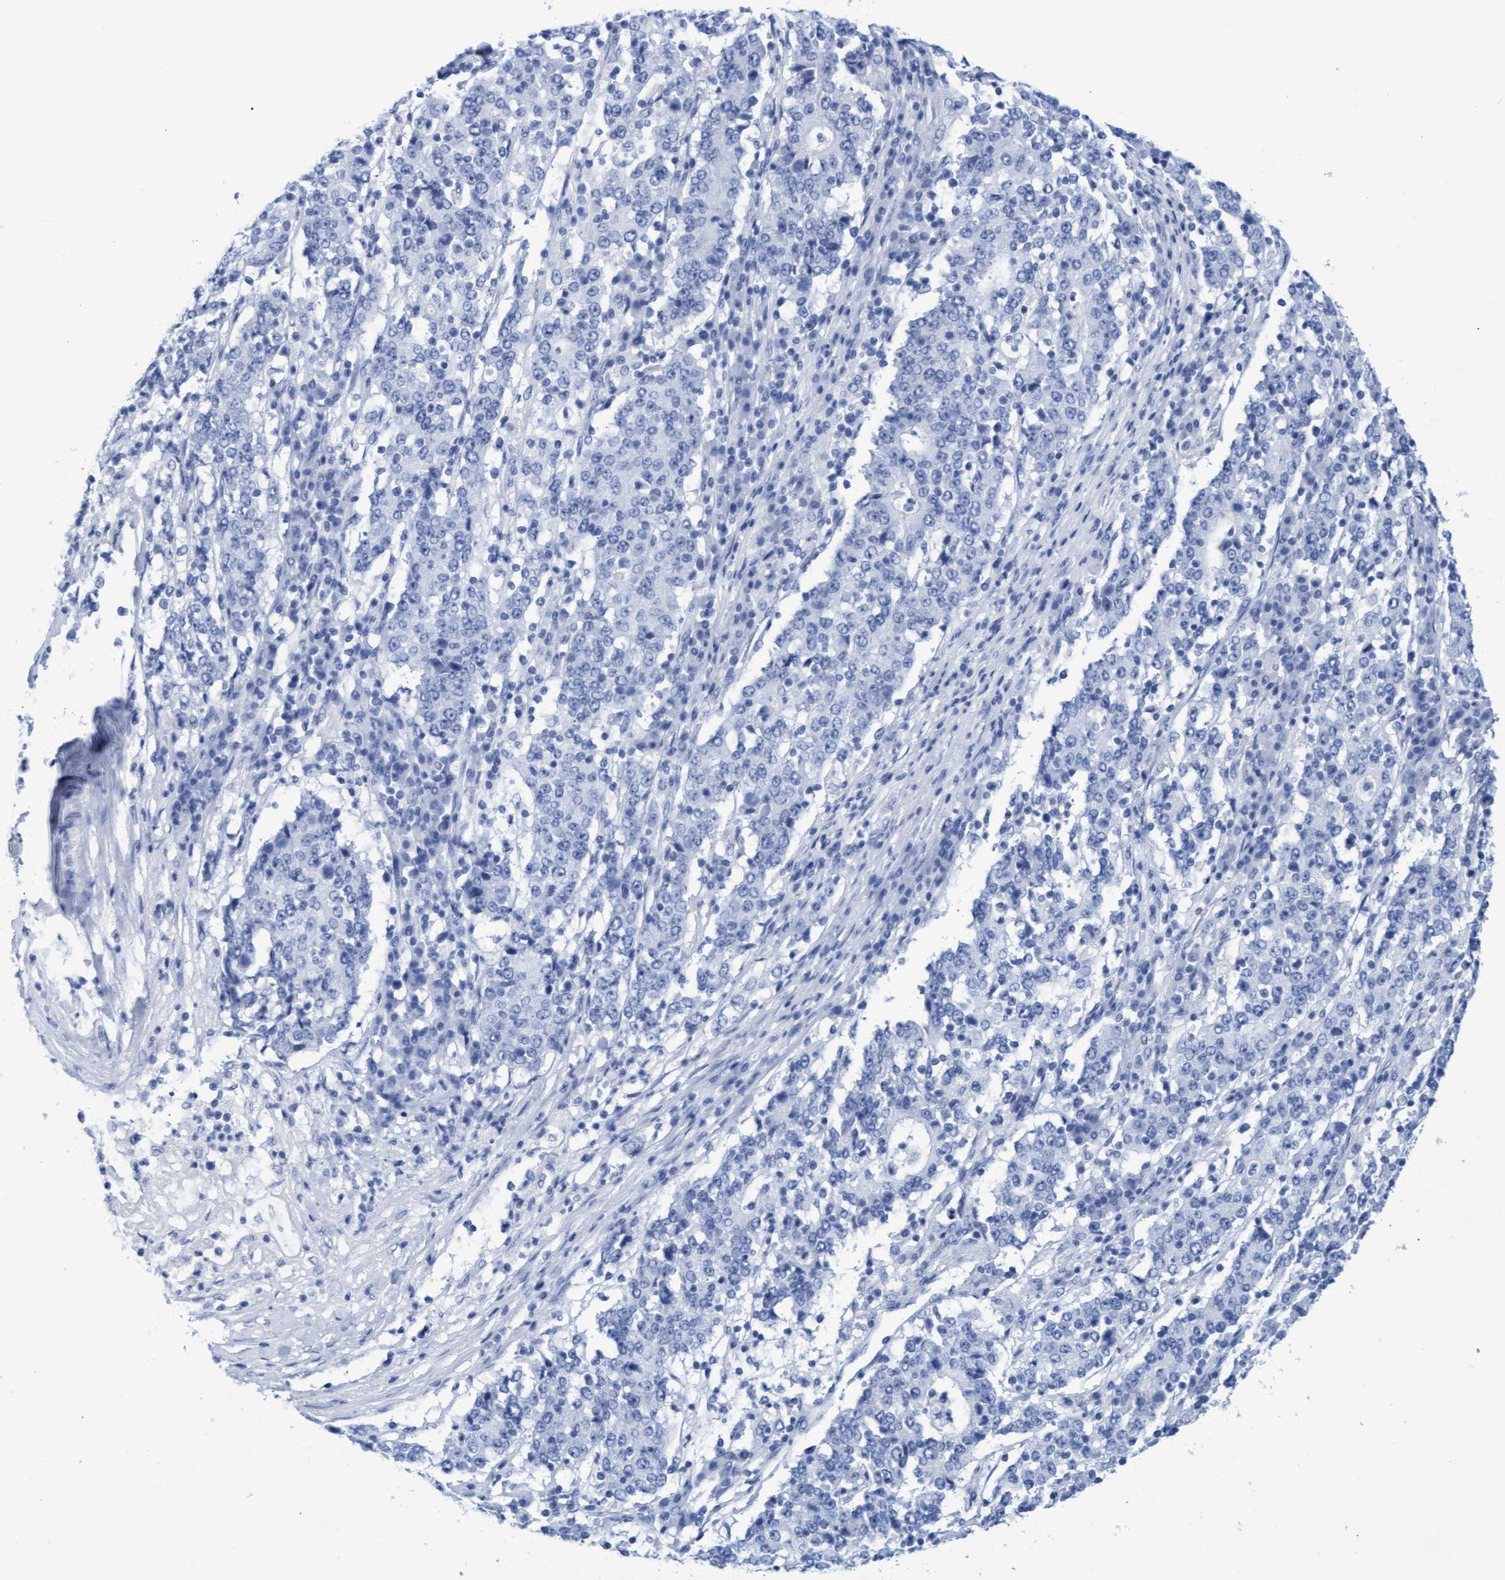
{"staining": {"intensity": "negative", "quantity": "none", "location": "none"}, "tissue": "stomach cancer", "cell_type": "Tumor cells", "image_type": "cancer", "snomed": [{"axis": "morphology", "description": "Adenocarcinoma, NOS"}, {"axis": "topography", "description": "Stomach"}], "caption": "Immunohistochemical staining of human stomach cancer (adenocarcinoma) exhibits no significant positivity in tumor cells. Nuclei are stained in blue.", "gene": "INSL6", "patient": {"sex": "male", "age": 59}}